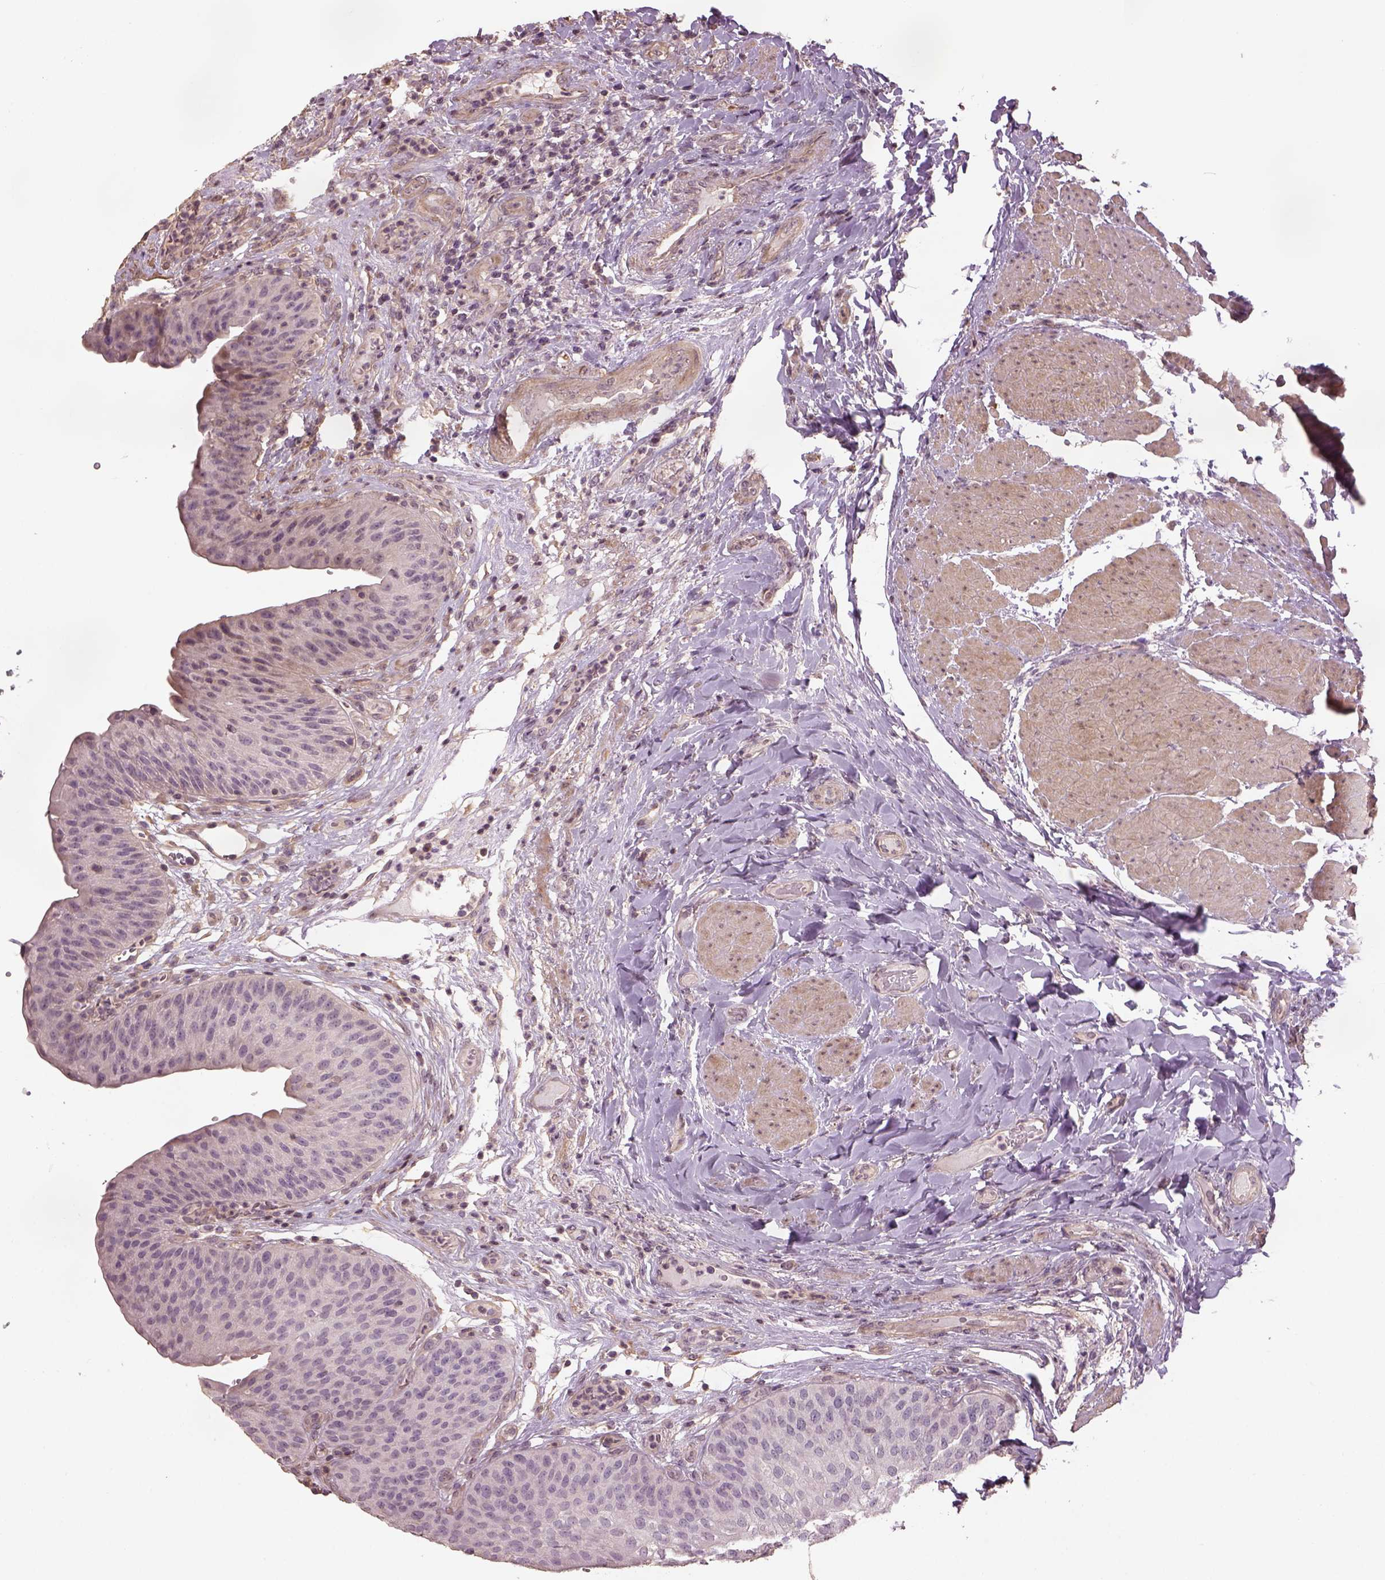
{"staining": {"intensity": "negative", "quantity": "none", "location": "none"}, "tissue": "urinary bladder", "cell_type": "Urothelial cells", "image_type": "normal", "snomed": [{"axis": "morphology", "description": "Normal tissue, NOS"}, {"axis": "topography", "description": "Urinary bladder"}], "caption": "IHC of unremarkable urinary bladder reveals no expression in urothelial cells. (DAB IHC, high magnification).", "gene": "LIN7A", "patient": {"sex": "male", "age": 66}}